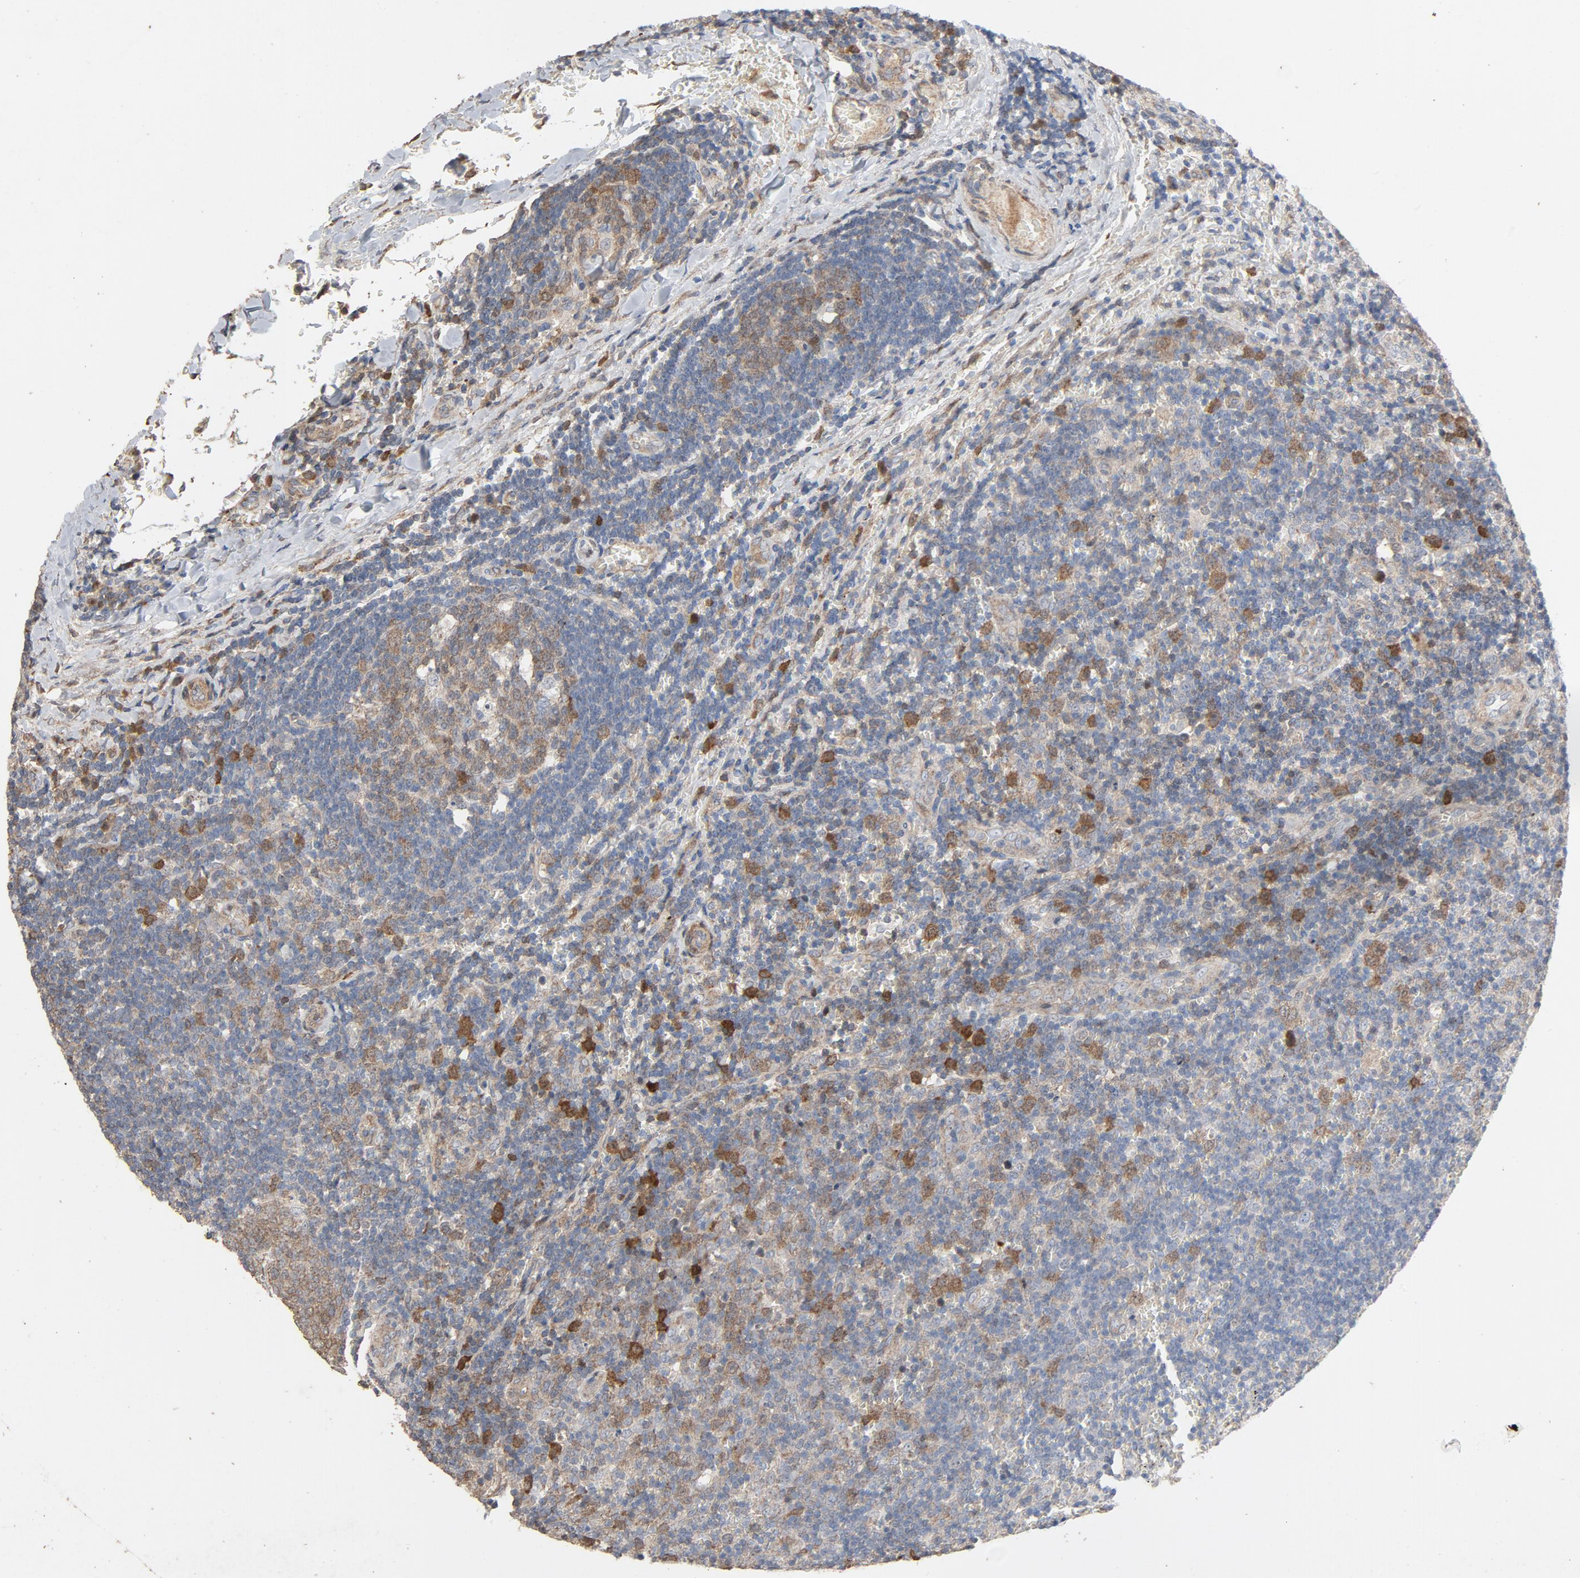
{"staining": {"intensity": "moderate", "quantity": ">75%", "location": "cytoplasmic/membranous"}, "tissue": "lymph node", "cell_type": "Germinal center cells", "image_type": "normal", "snomed": [{"axis": "morphology", "description": "Normal tissue, NOS"}, {"axis": "topography", "description": "Lymph node"}, {"axis": "topography", "description": "Salivary gland"}], "caption": "Lymph node stained with a brown dye shows moderate cytoplasmic/membranous positive staining in about >75% of germinal center cells.", "gene": "CDK6", "patient": {"sex": "male", "age": 8}}